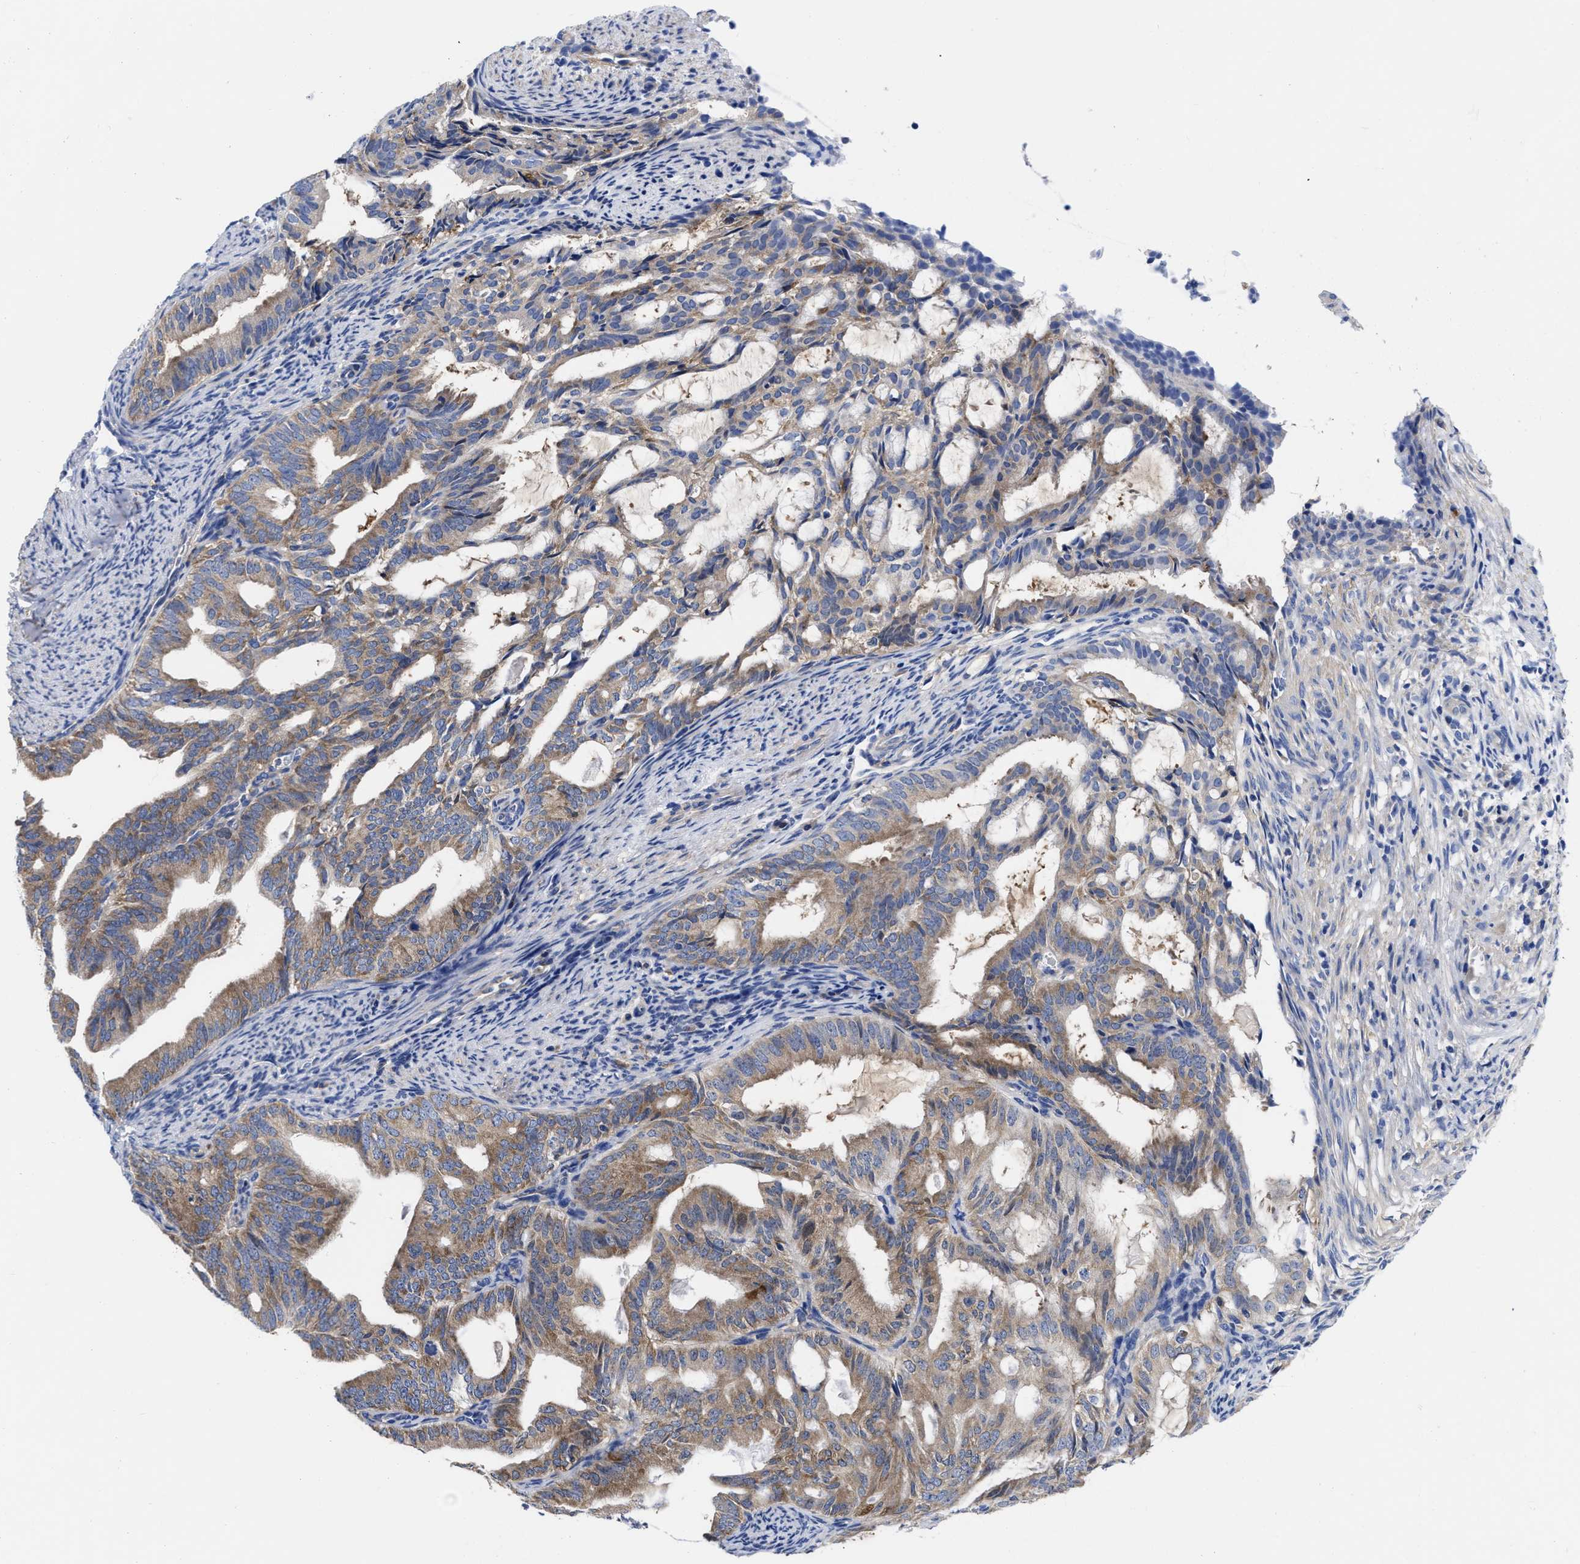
{"staining": {"intensity": "moderate", "quantity": ">75%", "location": "cytoplasmic/membranous"}, "tissue": "endometrial cancer", "cell_type": "Tumor cells", "image_type": "cancer", "snomed": [{"axis": "morphology", "description": "Adenocarcinoma, NOS"}, {"axis": "topography", "description": "Endometrium"}], "caption": "This micrograph reveals endometrial adenocarcinoma stained with immunohistochemistry (IHC) to label a protein in brown. The cytoplasmic/membranous of tumor cells show moderate positivity for the protein. Nuclei are counter-stained blue.", "gene": "RBKS", "patient": {"sex": "female", "age": 58}}